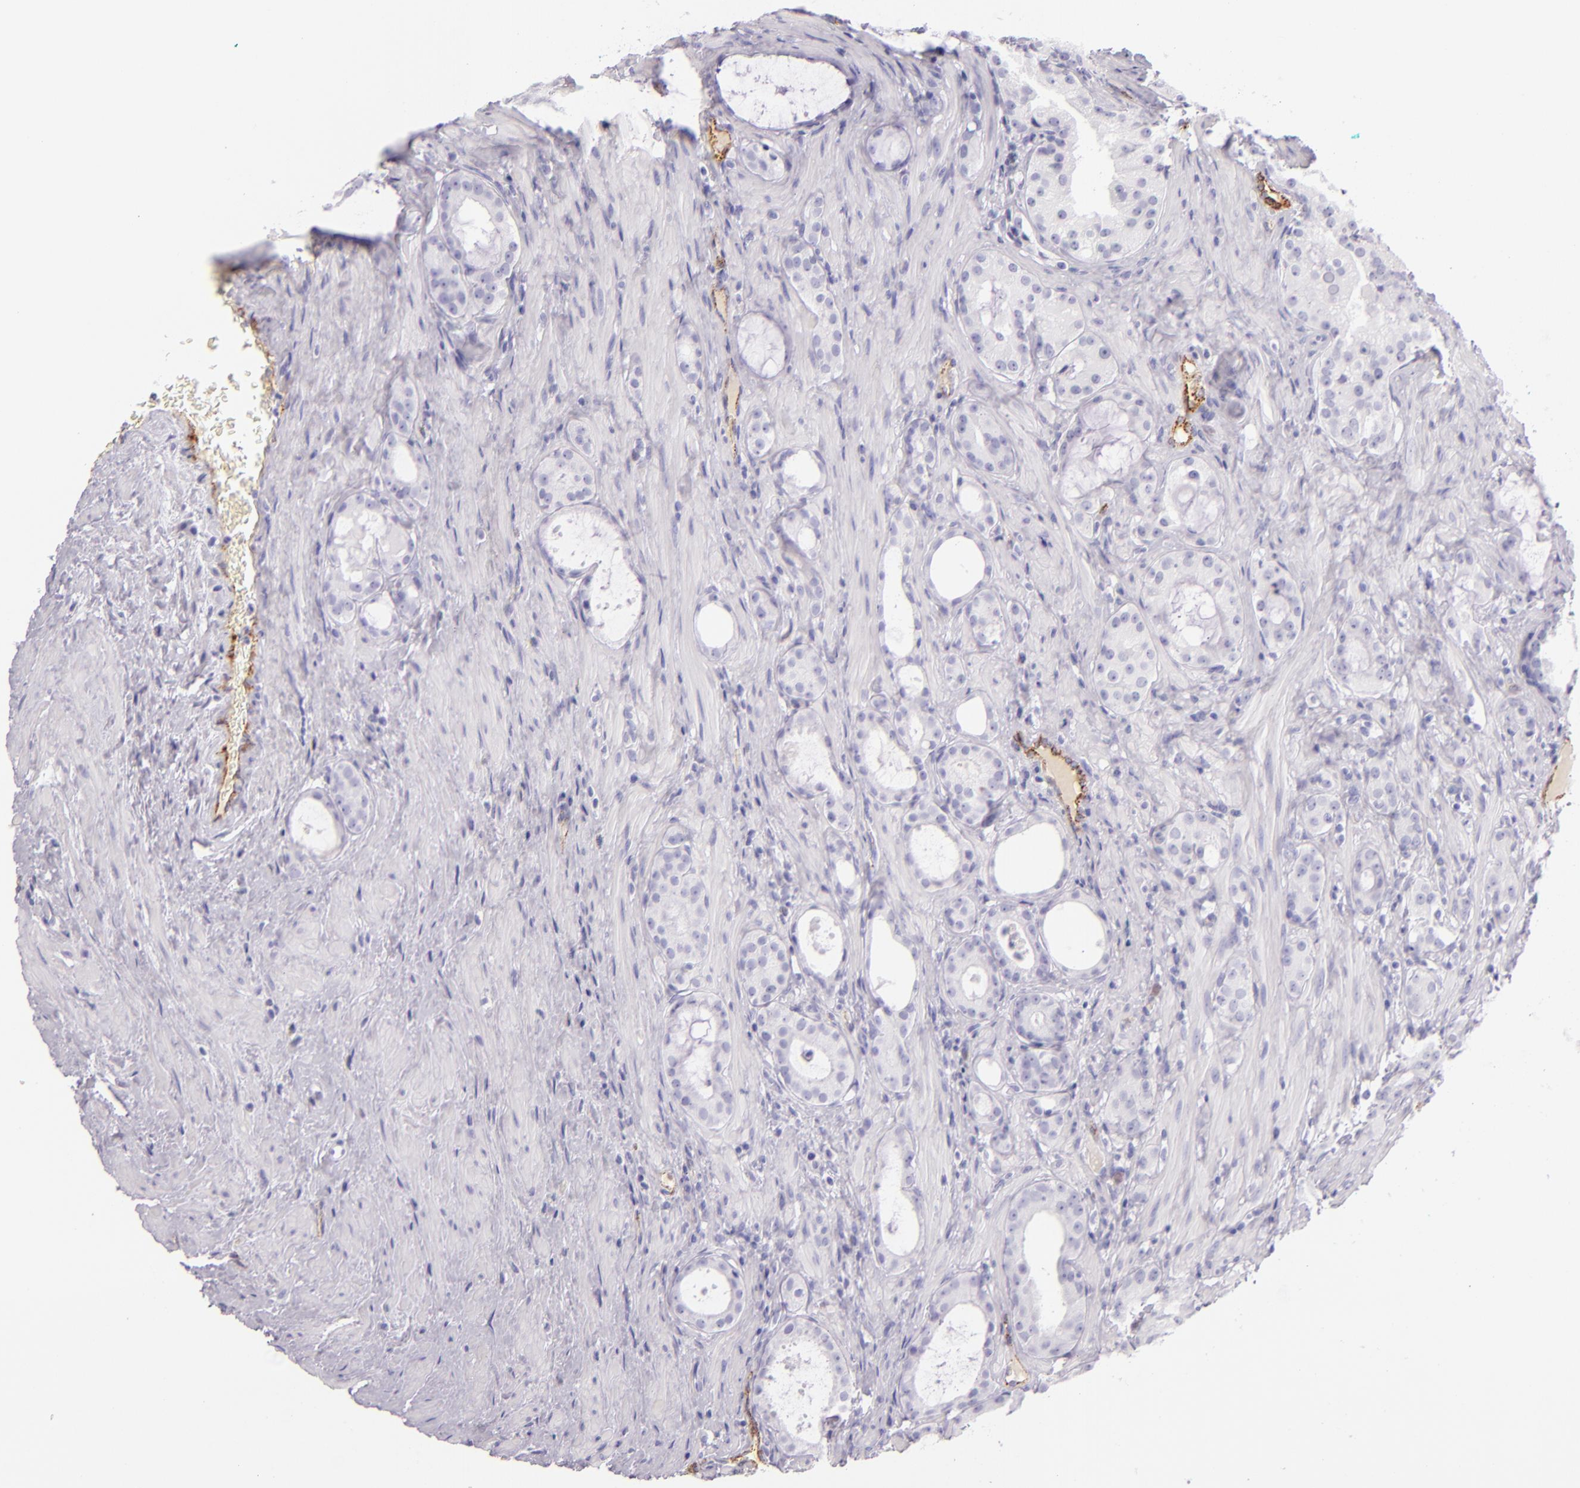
{"staining": {"intensity": "negative", "quantity": "none", "location": "none"}, "tissue": "prostate cancer", "cell_type": "Tumor cells", "image_type": "cancer", "snomed": [{"axis": "morphology", "description": "Adenocarcinoma, Medium grade"}, {"axis": "topography", "description": "Prostate"}], "caption": "Tumor cells are negative for brown protein staining in prostate medium-grade adenocarcinoma.", "gene": "SELP", "patient": {"sex": "male", "age": 73}}